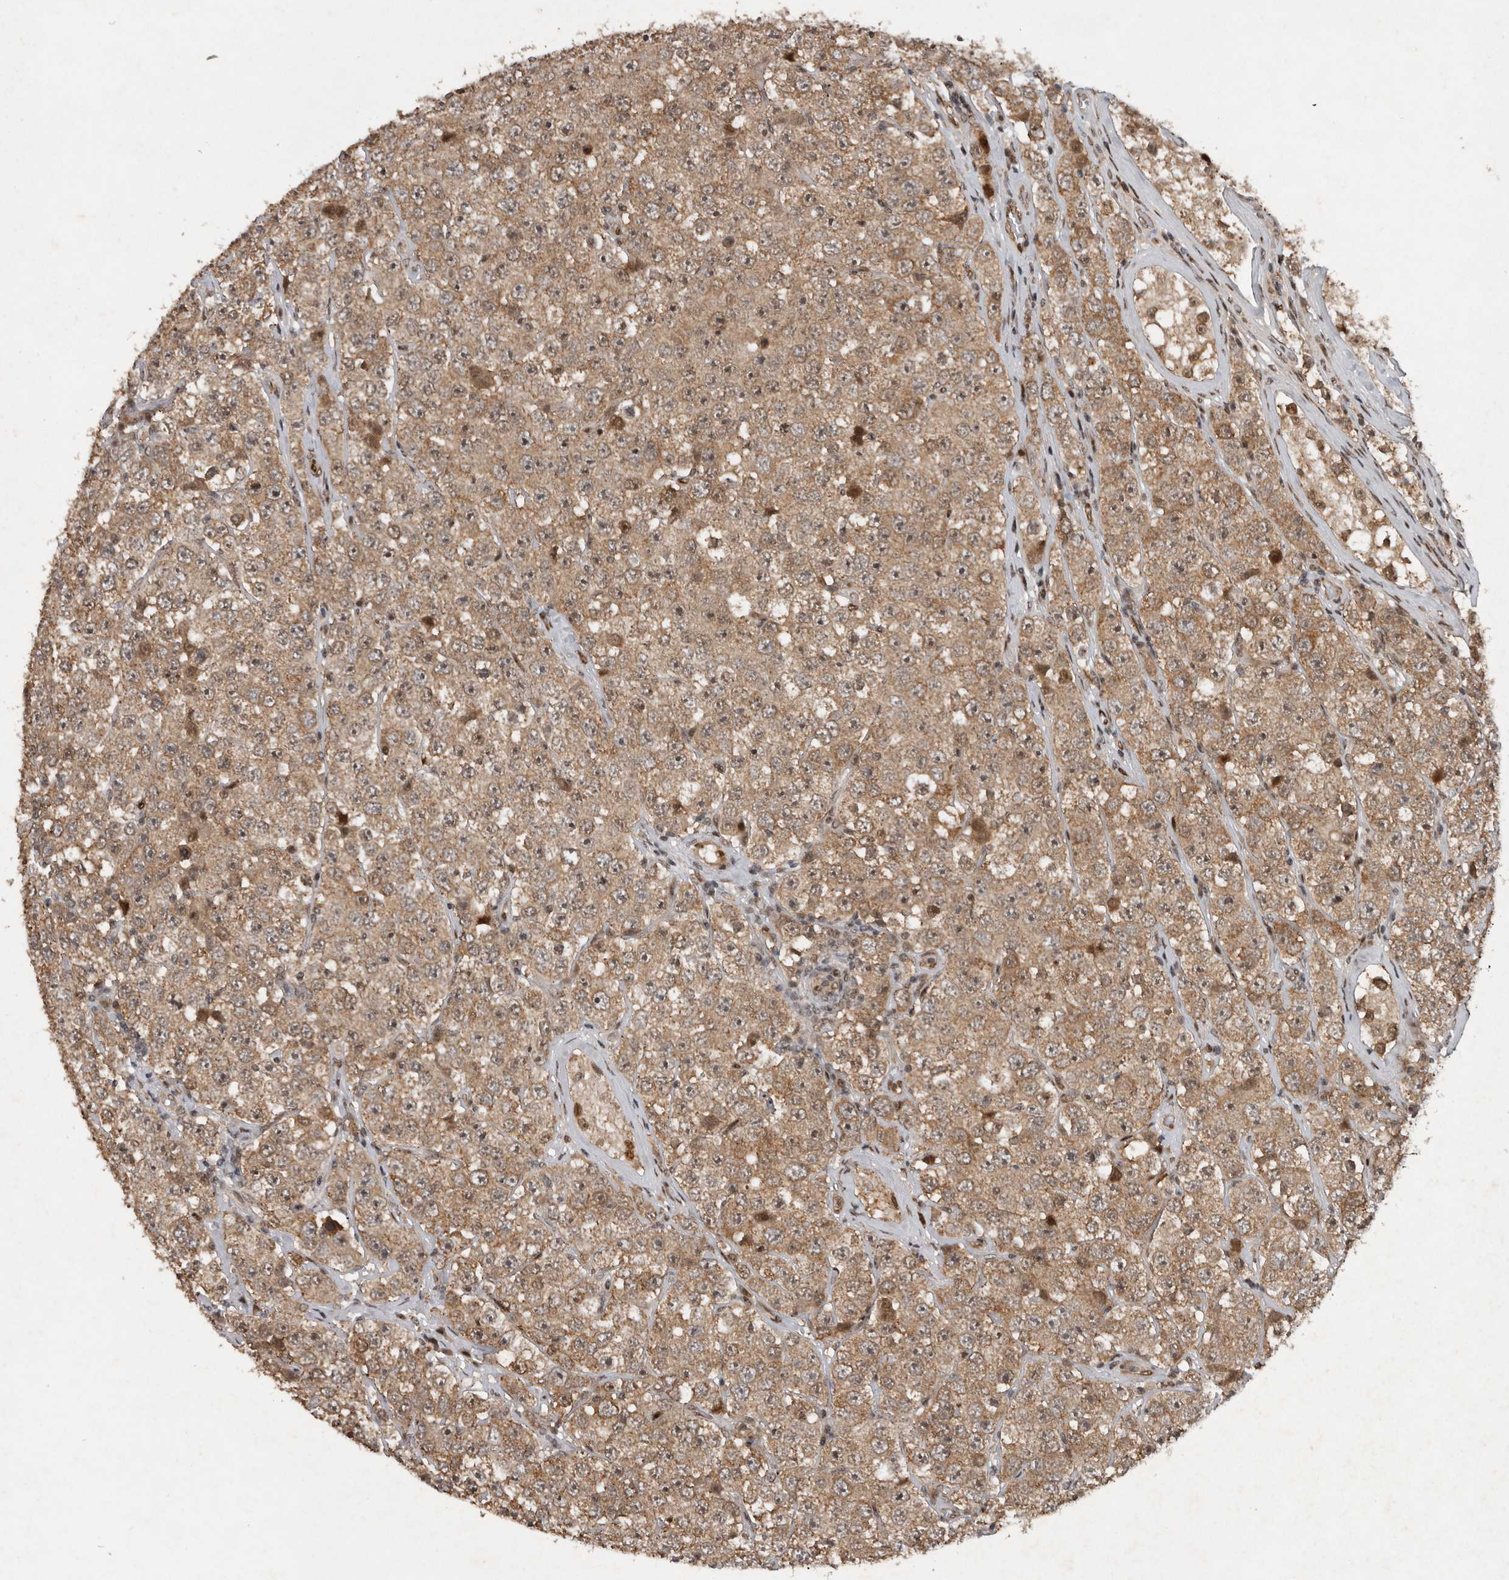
{"staining": {"intensity": "moderate", "quantity": ">75%", "location": "cytoplasmic/membranous"}, "tissue": "testis cancer", "cell_type": "Tumor cells", "image_type": "cancer", "snomed": [{"axis": "morphology", "description": "Seminoma, NOS"}, {"axis": "topography", "description": "Testis"}], "caption": "A brown stain shows moderate cytoplasmic/membranous staining of a protein in testis cancer (seminoma) tumor cells.", "gene": "CDC27", "patient": {"sex": "male", "age": 28}}